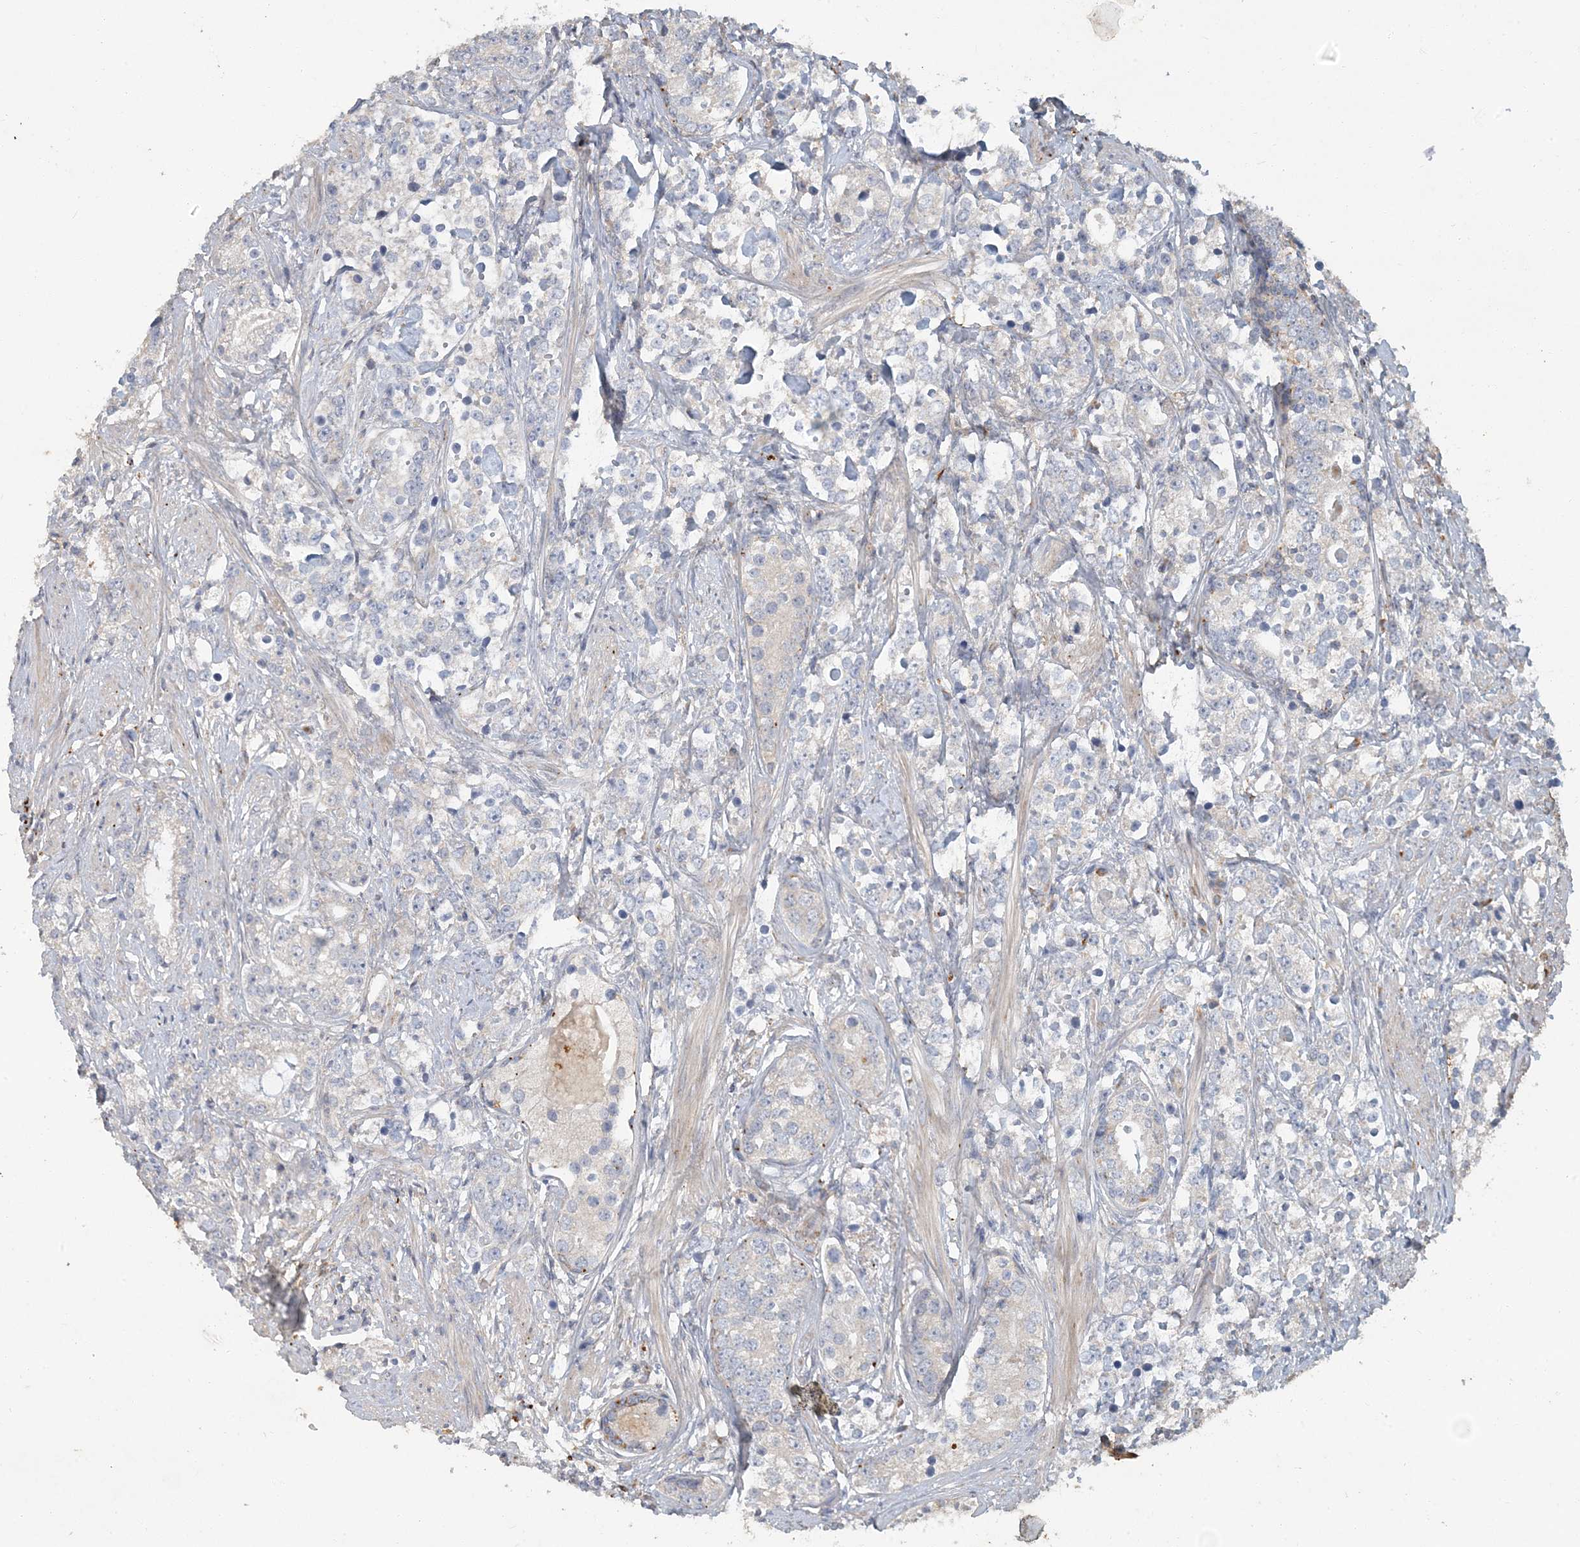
{"staining": {"intensity": "negative", "quantity": "none", "location": "none"}, "tissue": "prostate cancer", "cell_type": "Tumor cells", "image_type": "cancer", "snomed": [{"axis": "morphology", "description": "Adenocarcinoma, High grade"}, {"axis": "topography", "description": "Prostate"}], "caption": "High magnification brightfield microscopy of prostate adenocarcinoma (high-grade) stained with DAB (brown) and counterstained with hematoxylin (blue): tumor cells show no significant positivity.", "gene": "LTN1", "patient": {"sex": "male", "age": 69}}